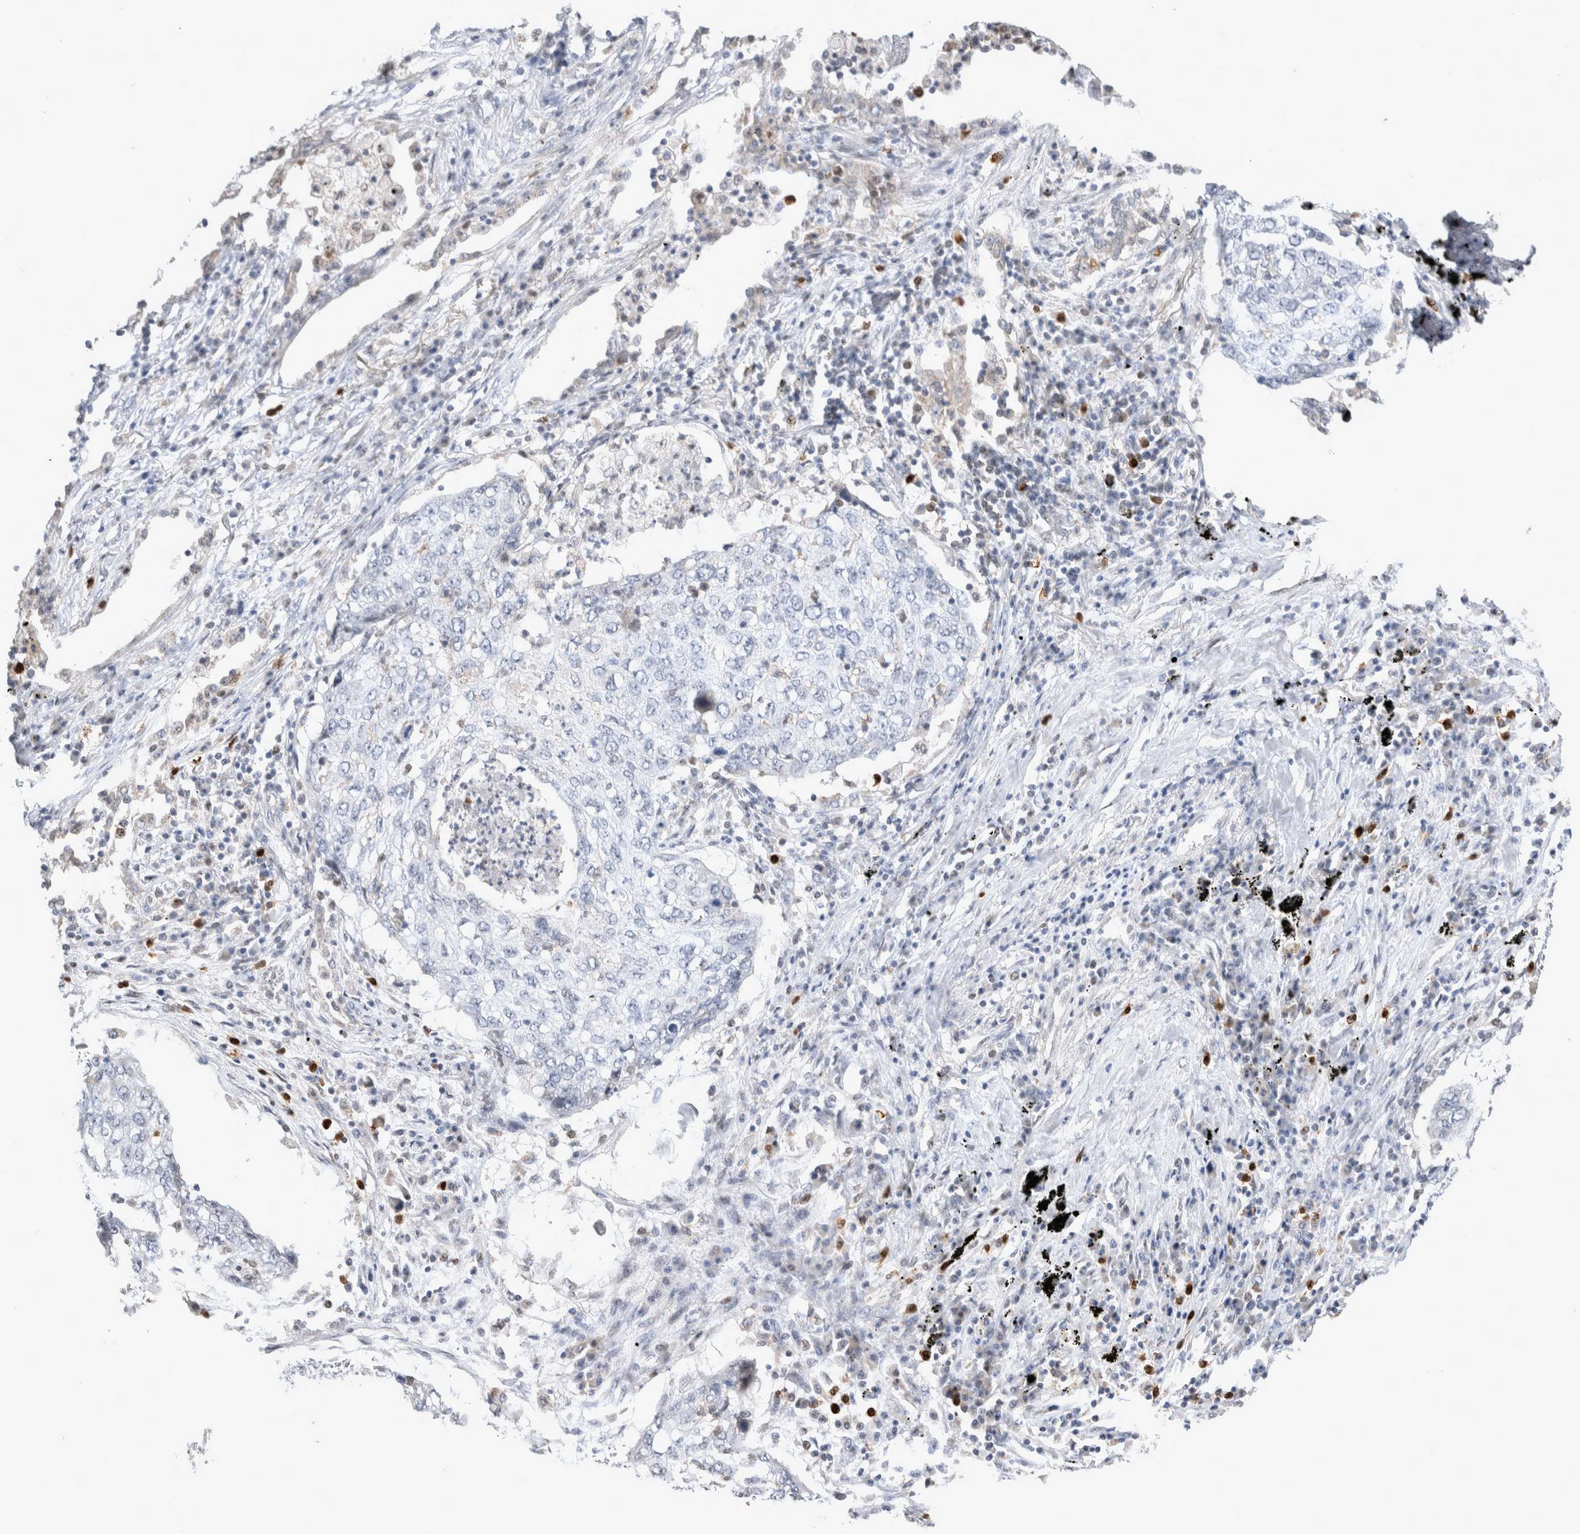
{"staining": {"intensity": "negative", "quantity": "none", "location": "none"}, "tissue": "lung cancer", "cell_type": "Tumor cells", "image_type": "cancer", "snomed": [{"axis": "morphology", "description": "Squamous cell carcinoma, NOS"}, {"axis": "topography", "description": "Lung"}], "caption": "Protein analysis of lung cancer (squamous cell carcinoma) exhibits no significant positivity in tumor cells. (DAB (3,3'-diaminobenzidine) IHC, high magnification).", "gene": "AGMAT", "patient": {"sex": "female", "age": 63}}